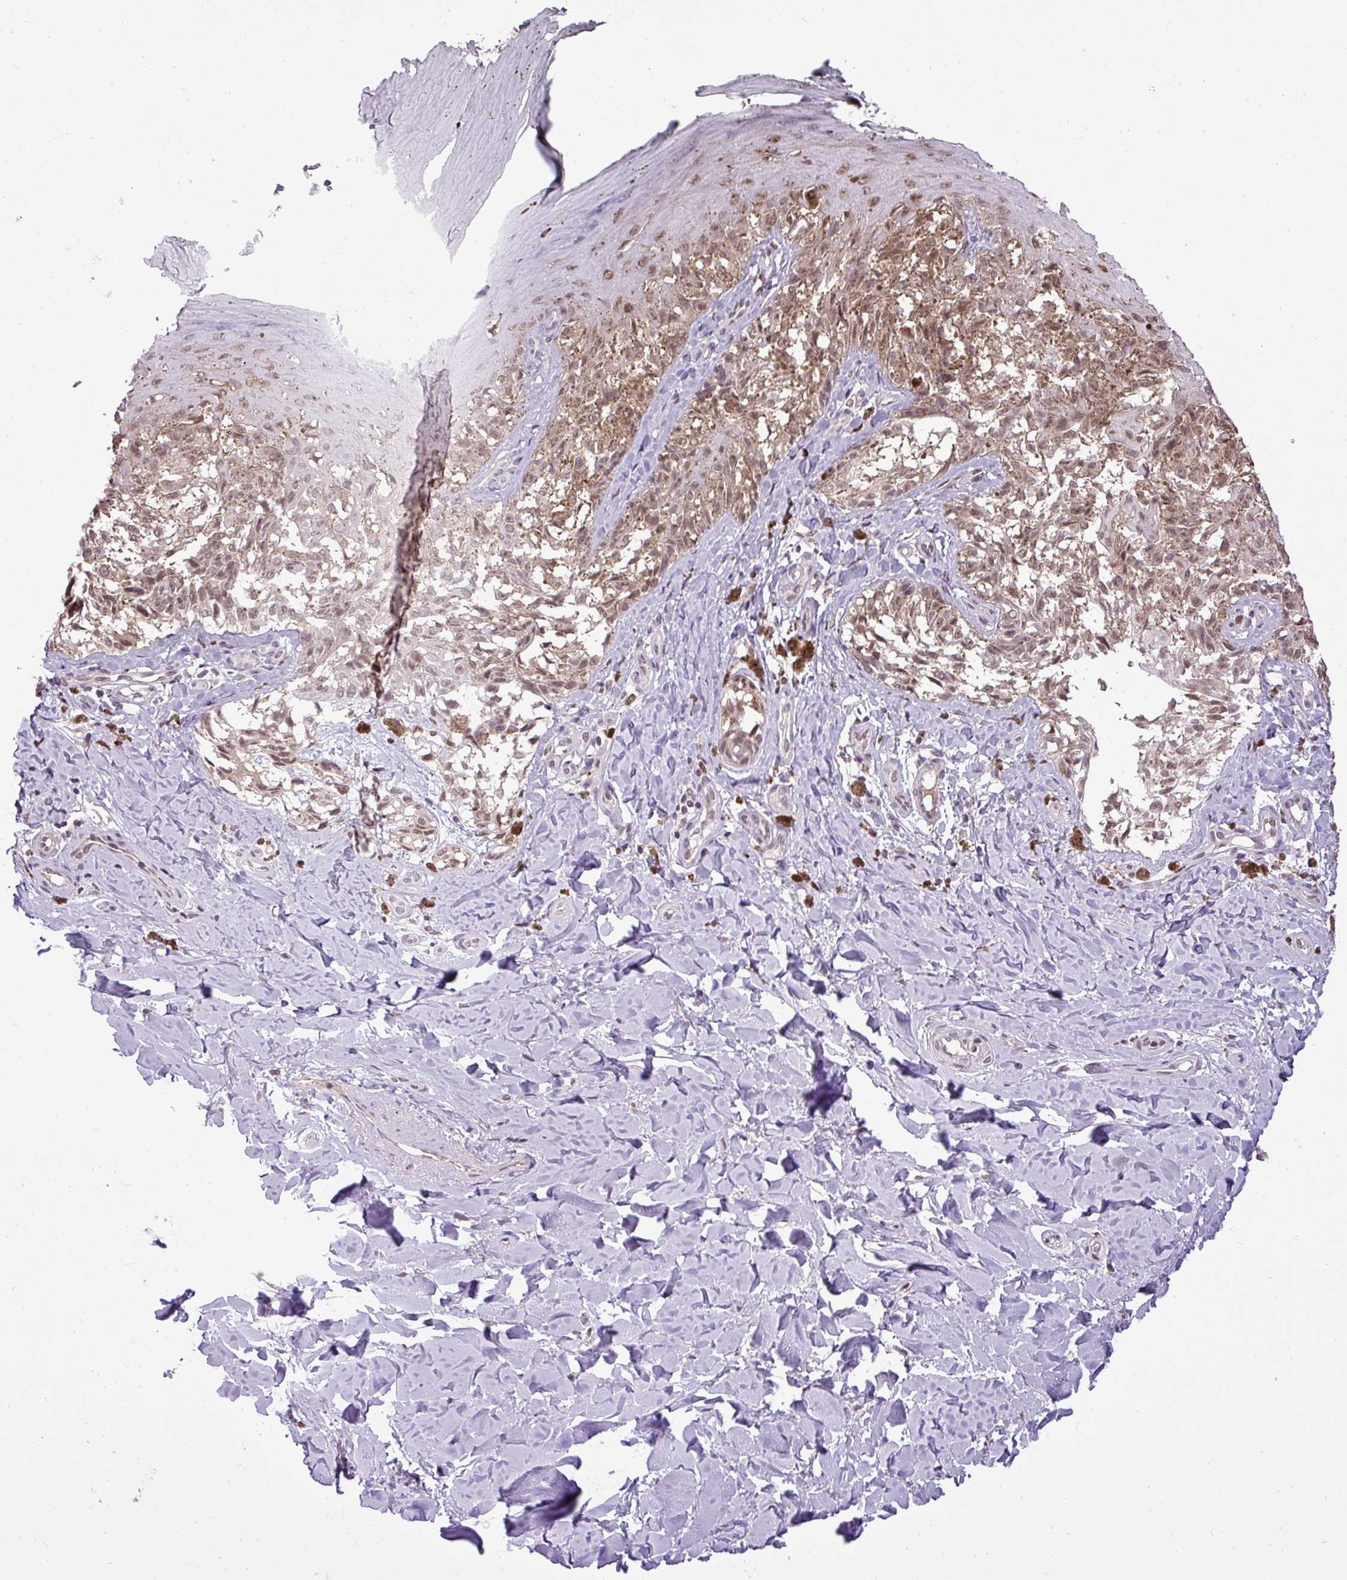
{"staining": {"intensity": "moderate", "quantity": ">75%", "location": "nuclear"}, "tissue": "melanoma", "cell_type": "Tumor cells", "image_type": "cancer", "snomed": [{"axis": "morphology", "description": "Malignant melanoma, NOS"}, {"axis": "topography", "description": "Skin"}], "caption": "Protein analysis of melanoma tissue shows moderate nuclear expression in about >75% of tumor cells.", "gene": "MFHAS1", "patient": {"sex": "female", "age": 65}}